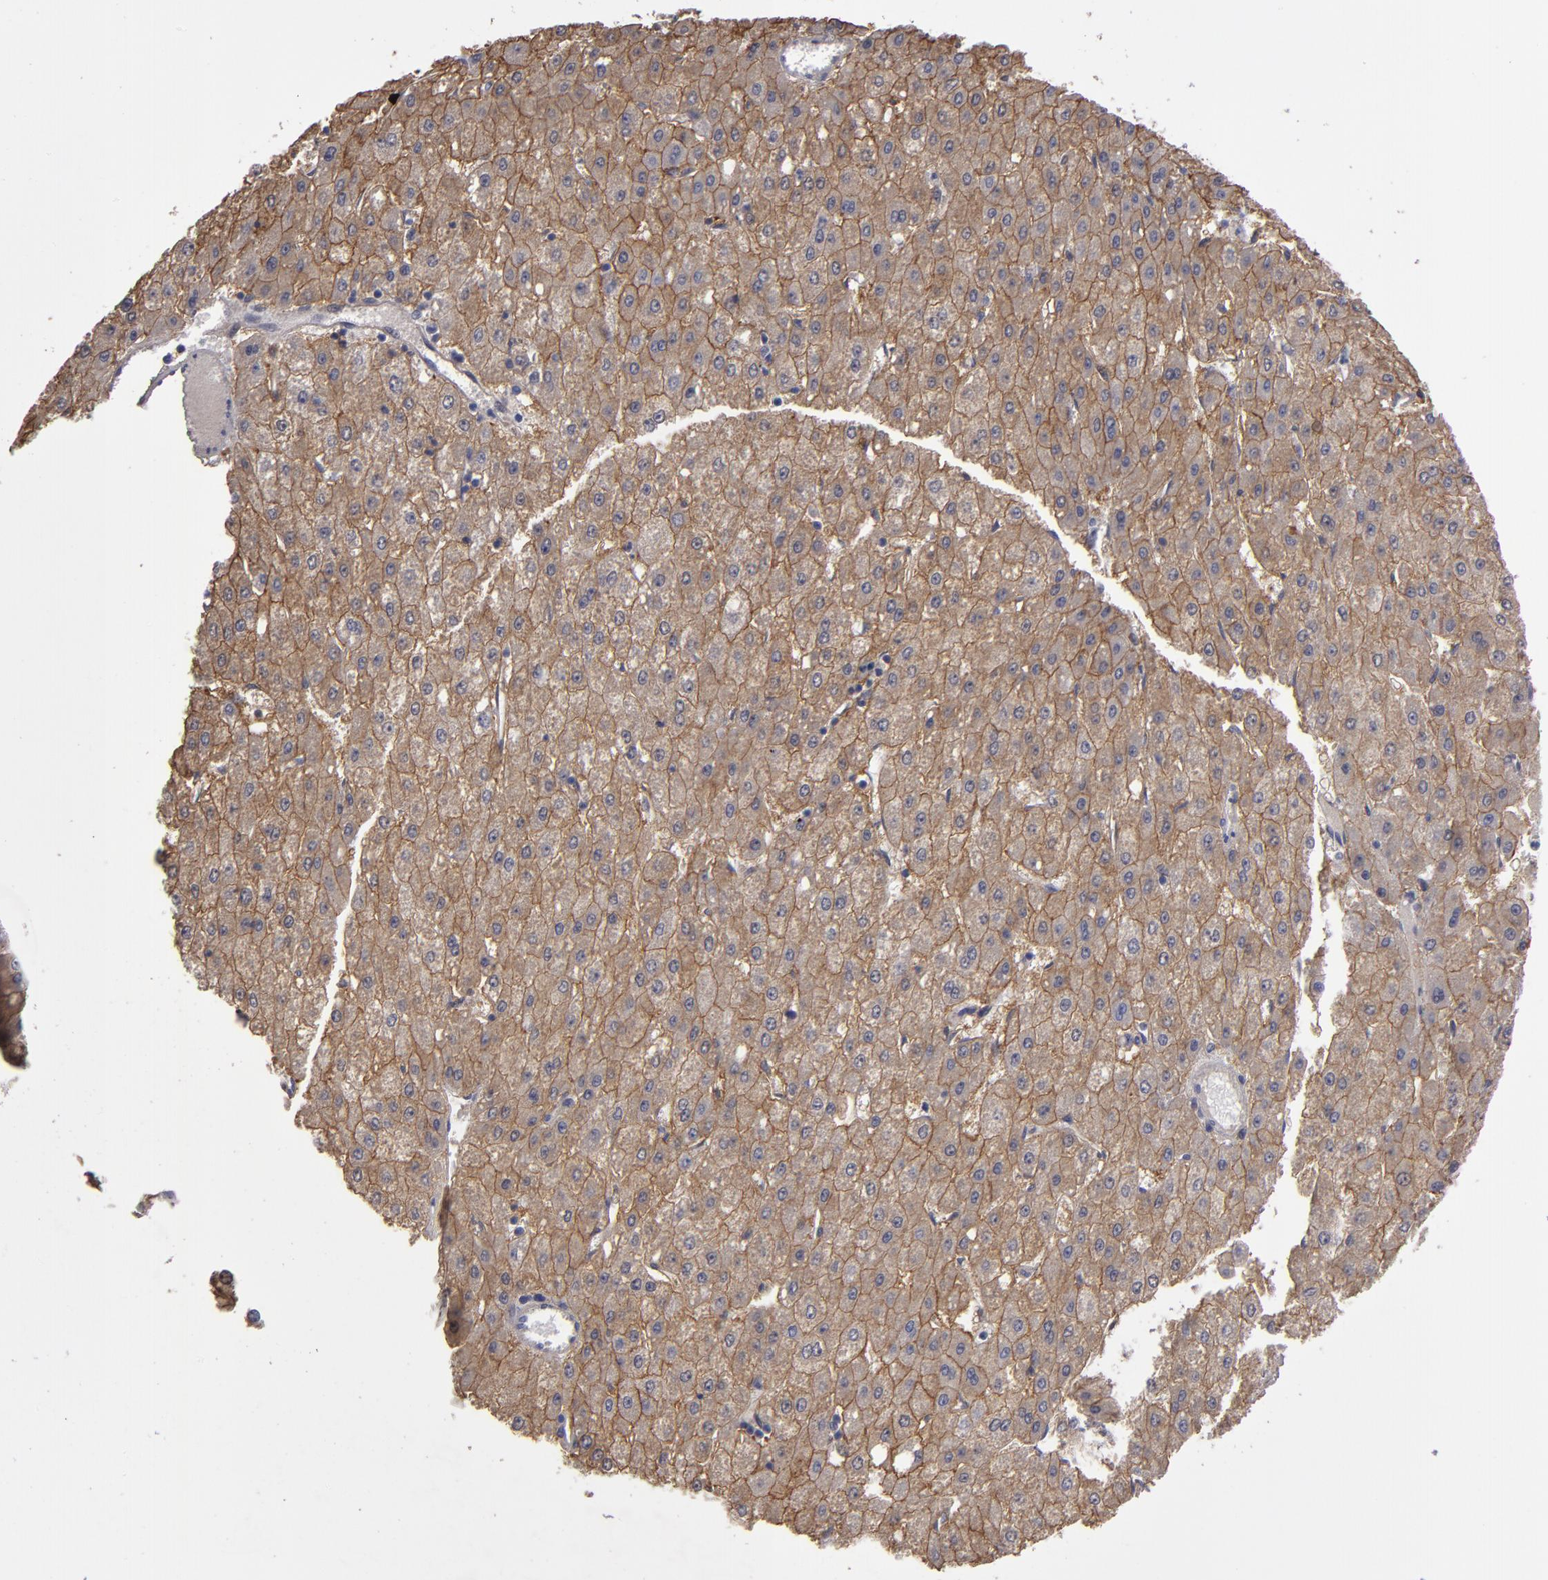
{"staining": {"intensity": "moderate", "quantity": ">75%", "location": "cytoplasmic/membranous"}, "tissue": "liver cancer", "cell_type": "Tumor cells", "image_type": "cancer", "snomed": [{"axis": "morphology", "description": "Carcinoma, Hepatocellular, NOS"}, {"axis": "topography", "description": "Liver"}], "caption": "A brown stain labels moderate cytoplasmic/membranous positivity of a protein in liver hepatocellular carcinoma tumor cells. Immunohistochemistry (ihc) stains the protein in brown and the nuclei are stained blue.", "gene": "NDRG2", "patient": {"sex": "female", "age": 52}}